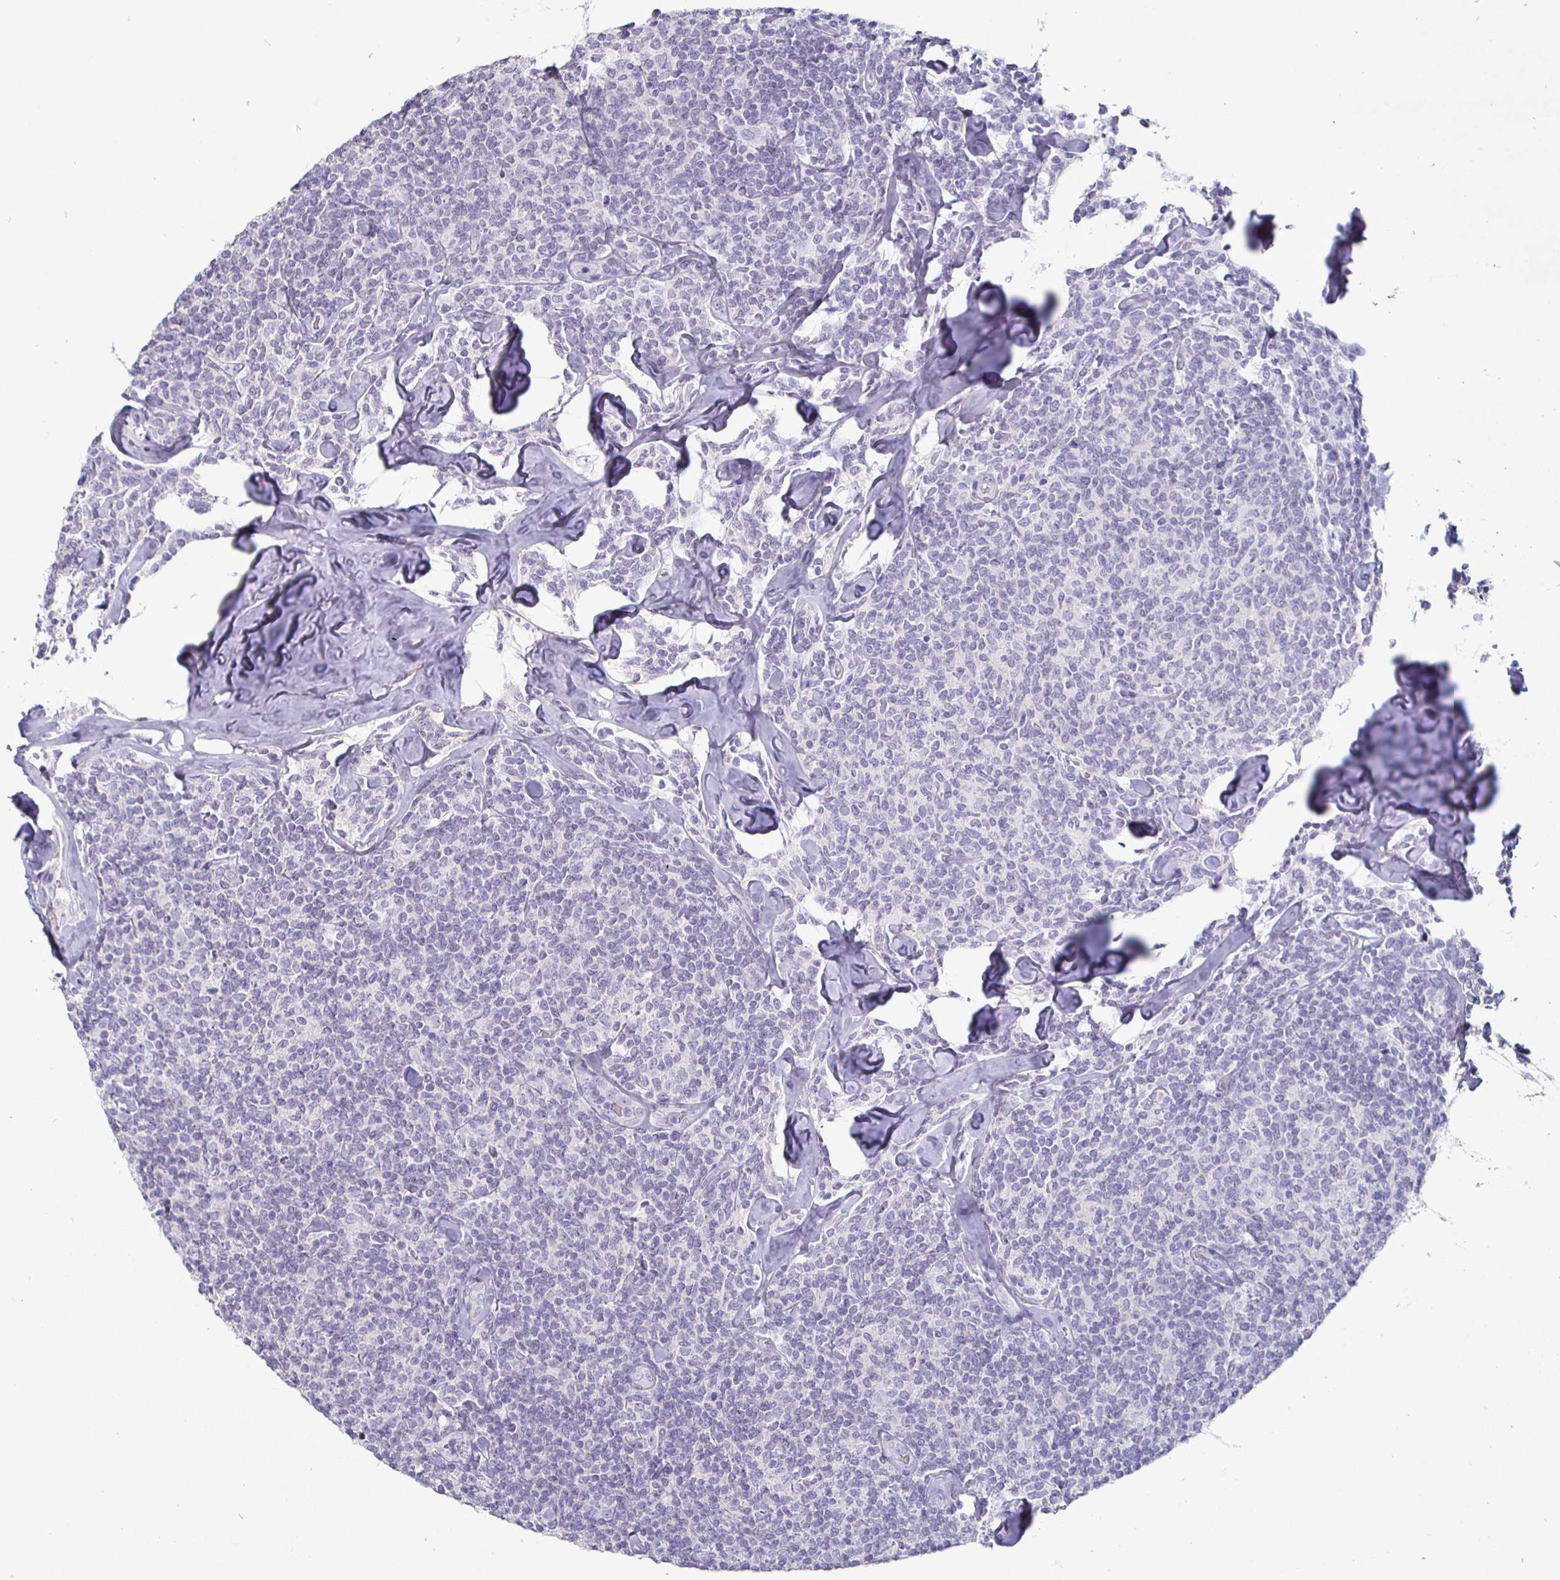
{"staining": {"intensity": "negative", "quantity": "none", "location": "none"}, "tissue": "lymphoma", "cell_type": "Tumor cells", "image_type": "cancer", "snomed": [{"axis": "morphology", "description": "Malignant lymphoma, non-Hodgkin's type, Low grade"}, {"axis": "topography", "description": "Lymph node"}], "caption": "This is a micrograph of immunohistochemistry staining of malignant lymphoma, non-Hodgkin's type (low-grade), which shows no expression in tumor cells.", "gene": "ENPP1", "patient": {"sex": "female", "age": 56}}